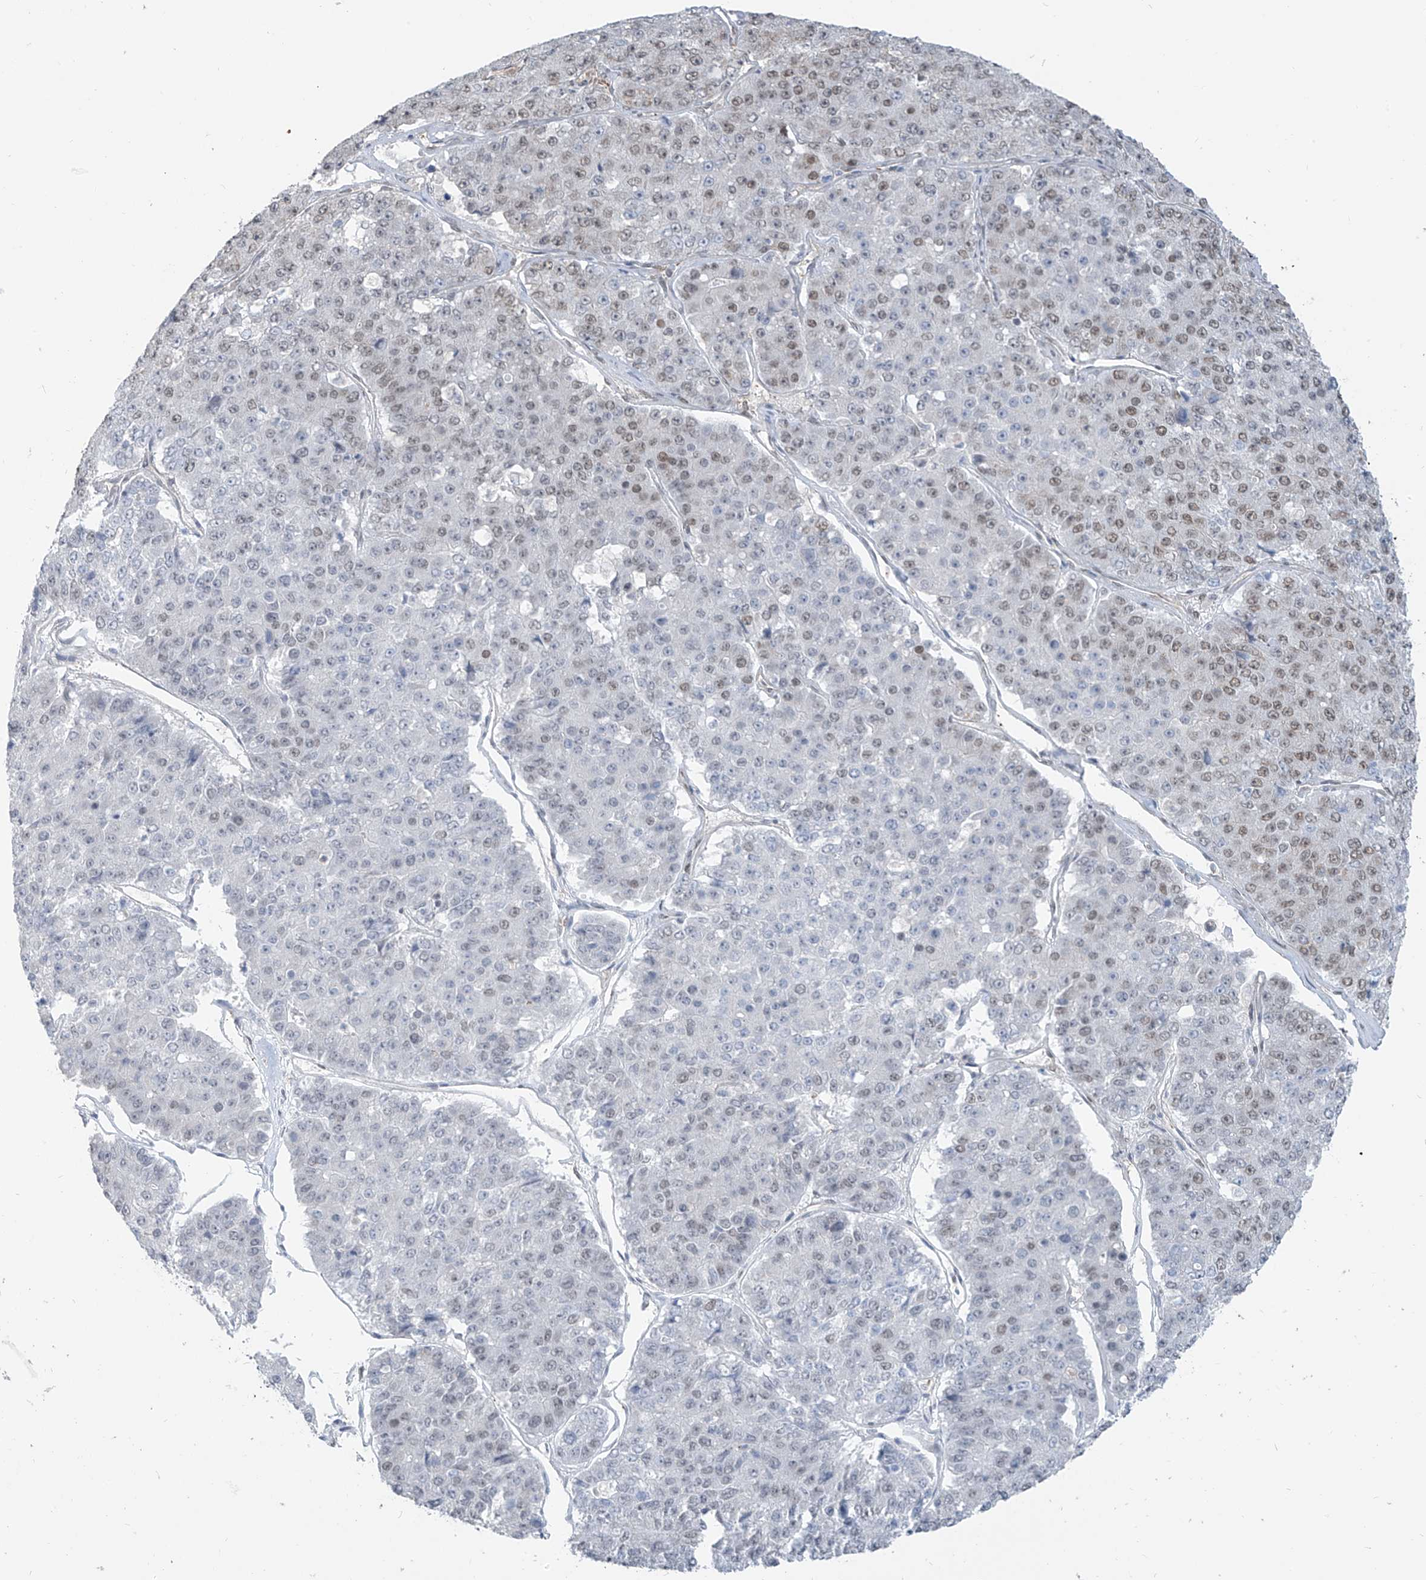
{"staining": {"intensity": "weak", "quantity": "25%-75%", "location": "nuclear"}, "tissue": "pancreatic cancer", "cell_type": "Tumor cells", "image_type": "cancer", "snomed": [{"axis": "morphology", "description": "Adenocarcinoma, NOS"}, {"axis": "topography", "description": "Pancreas"}], "caption": "Pancreatic adenocarcinoma stained with DAB IHC exhibits low levels of weak nuclear staining in about 25%-75% of tumor cells.", "gene": "MCM9", "patient": {"sex": "male", "age": 50}}